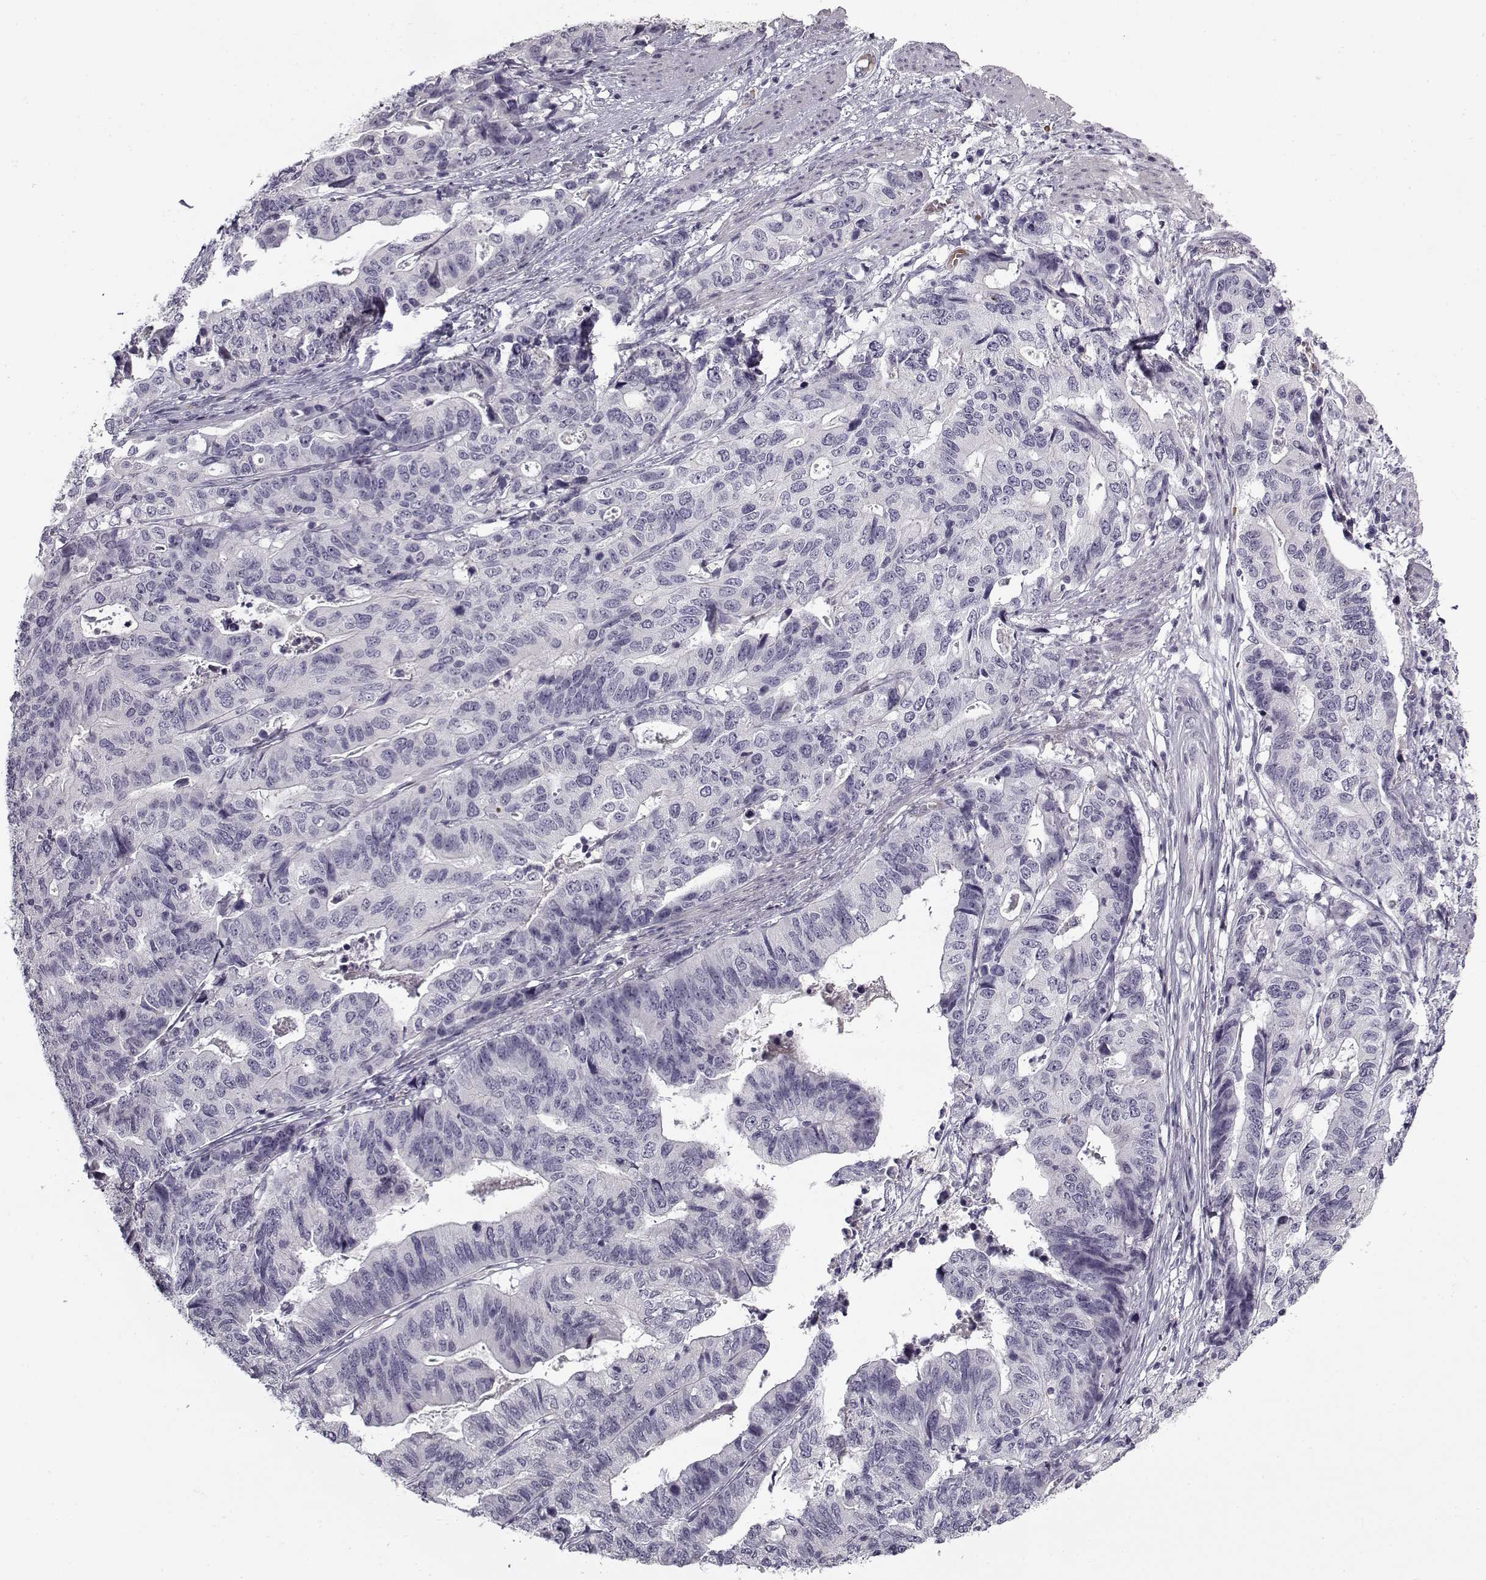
{"staining": {"intensity": "negative", "quantity": "none", "location": "none"}, "tissue": "stomach cancer", "cell_type": "Tumor cells", "image_type": "cancer", "snomed": [{"axis": "morphology", "description": "Adenocarcinoma, NOS"}, {"axis": "topography", "description": "Stomach, upper"}], "caption": "Tumor cells are negative for brown protein staining in stomach cancer (adenocarcinoma).", "gene": "SNCA", "patient": {"sex": "female", "age": 67}}